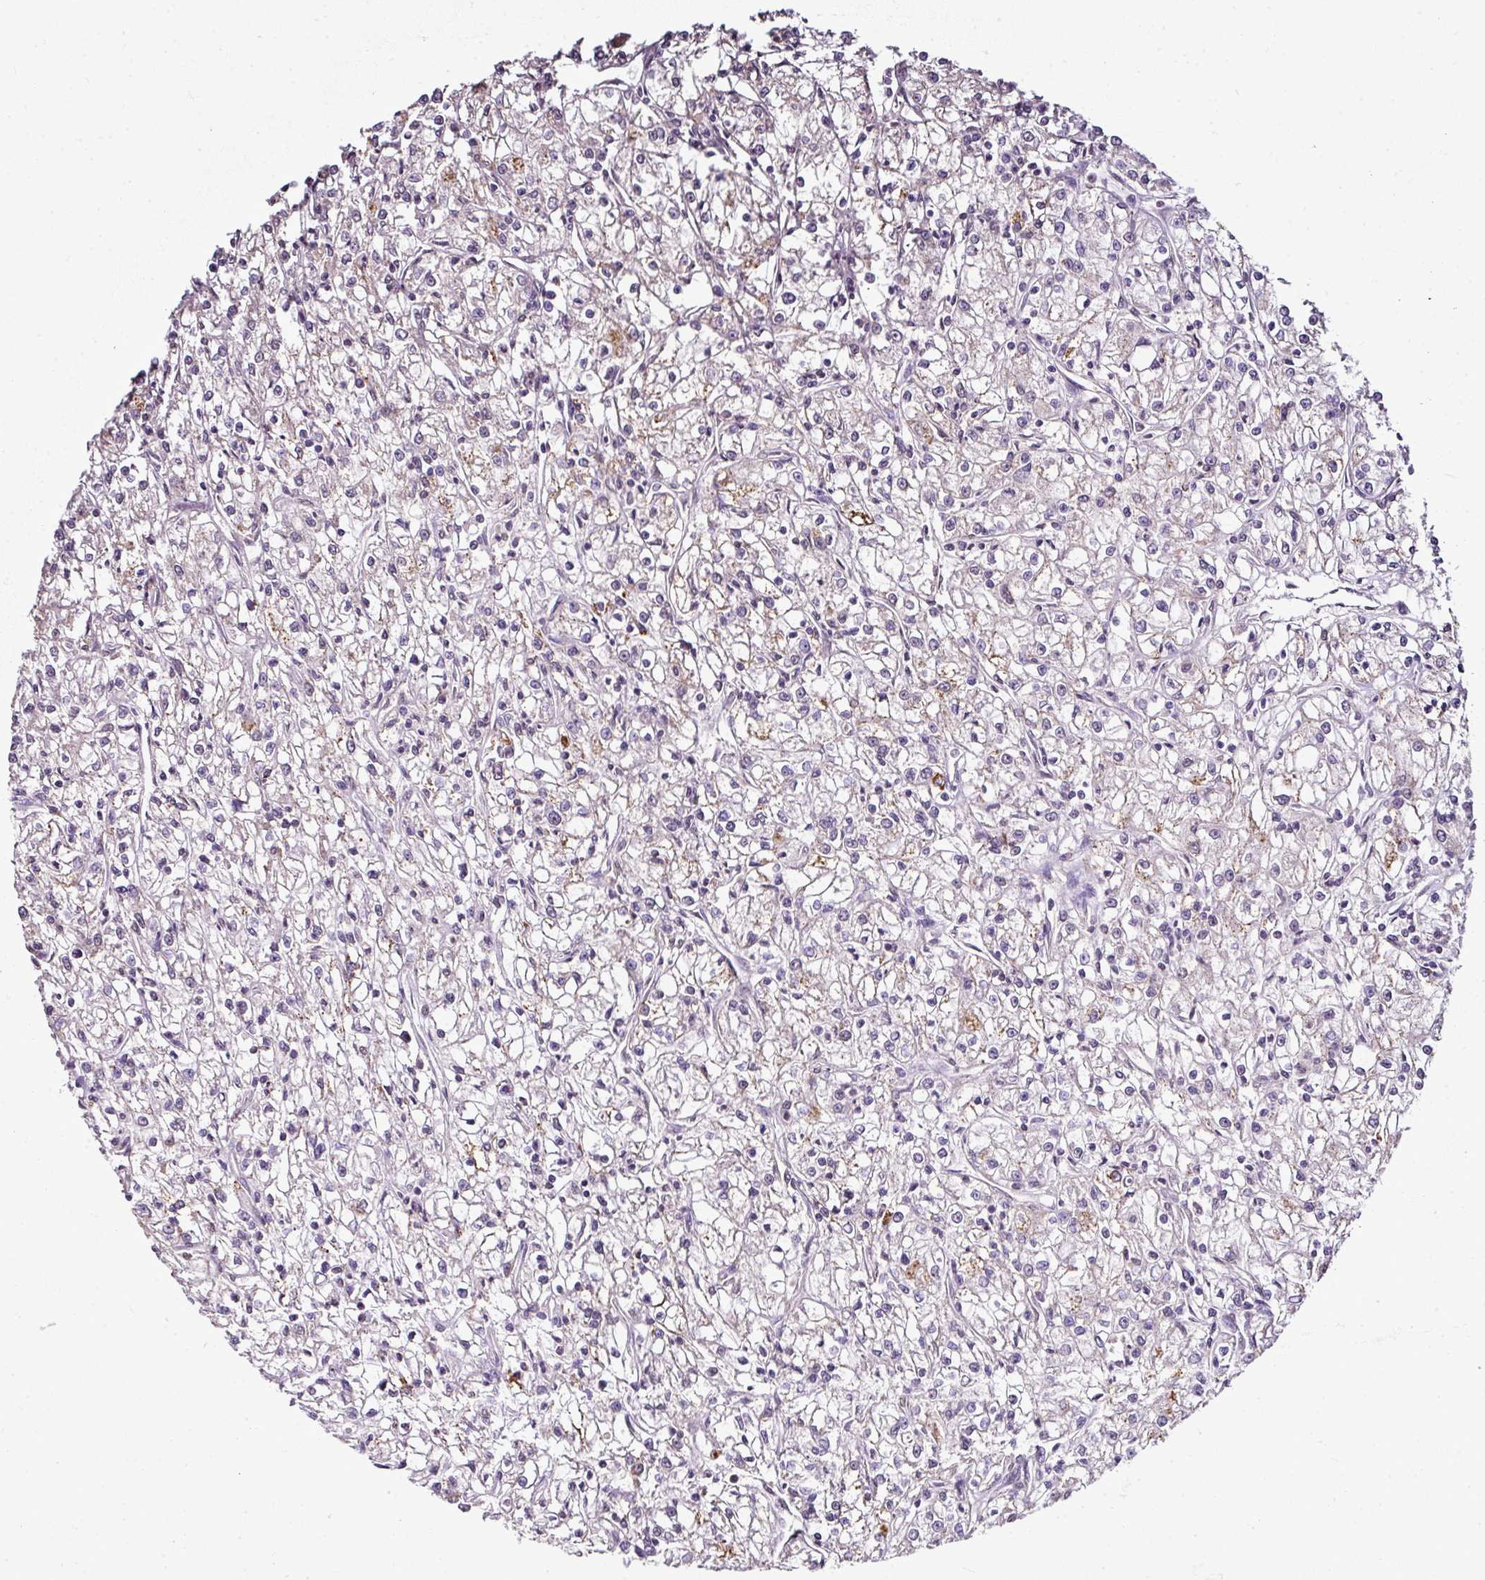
{"staining": {"intensity": "negative", "quantity": "none", "location": "none"}, "tissue": "renal cancer", "cell_type": "Tumor cells", "image_type": "cancer", "snomed": [{"axis": "morphology", "description": "Adenocarcinoma, NOS"}, {"axis": "topography", "description": "Kidney"}], "caption": "Tumor cells are negative for brown protein staining in renal adenocarcinoma.", "gene": "JPH2", "patient": {"sex": "female", "age": 59}}